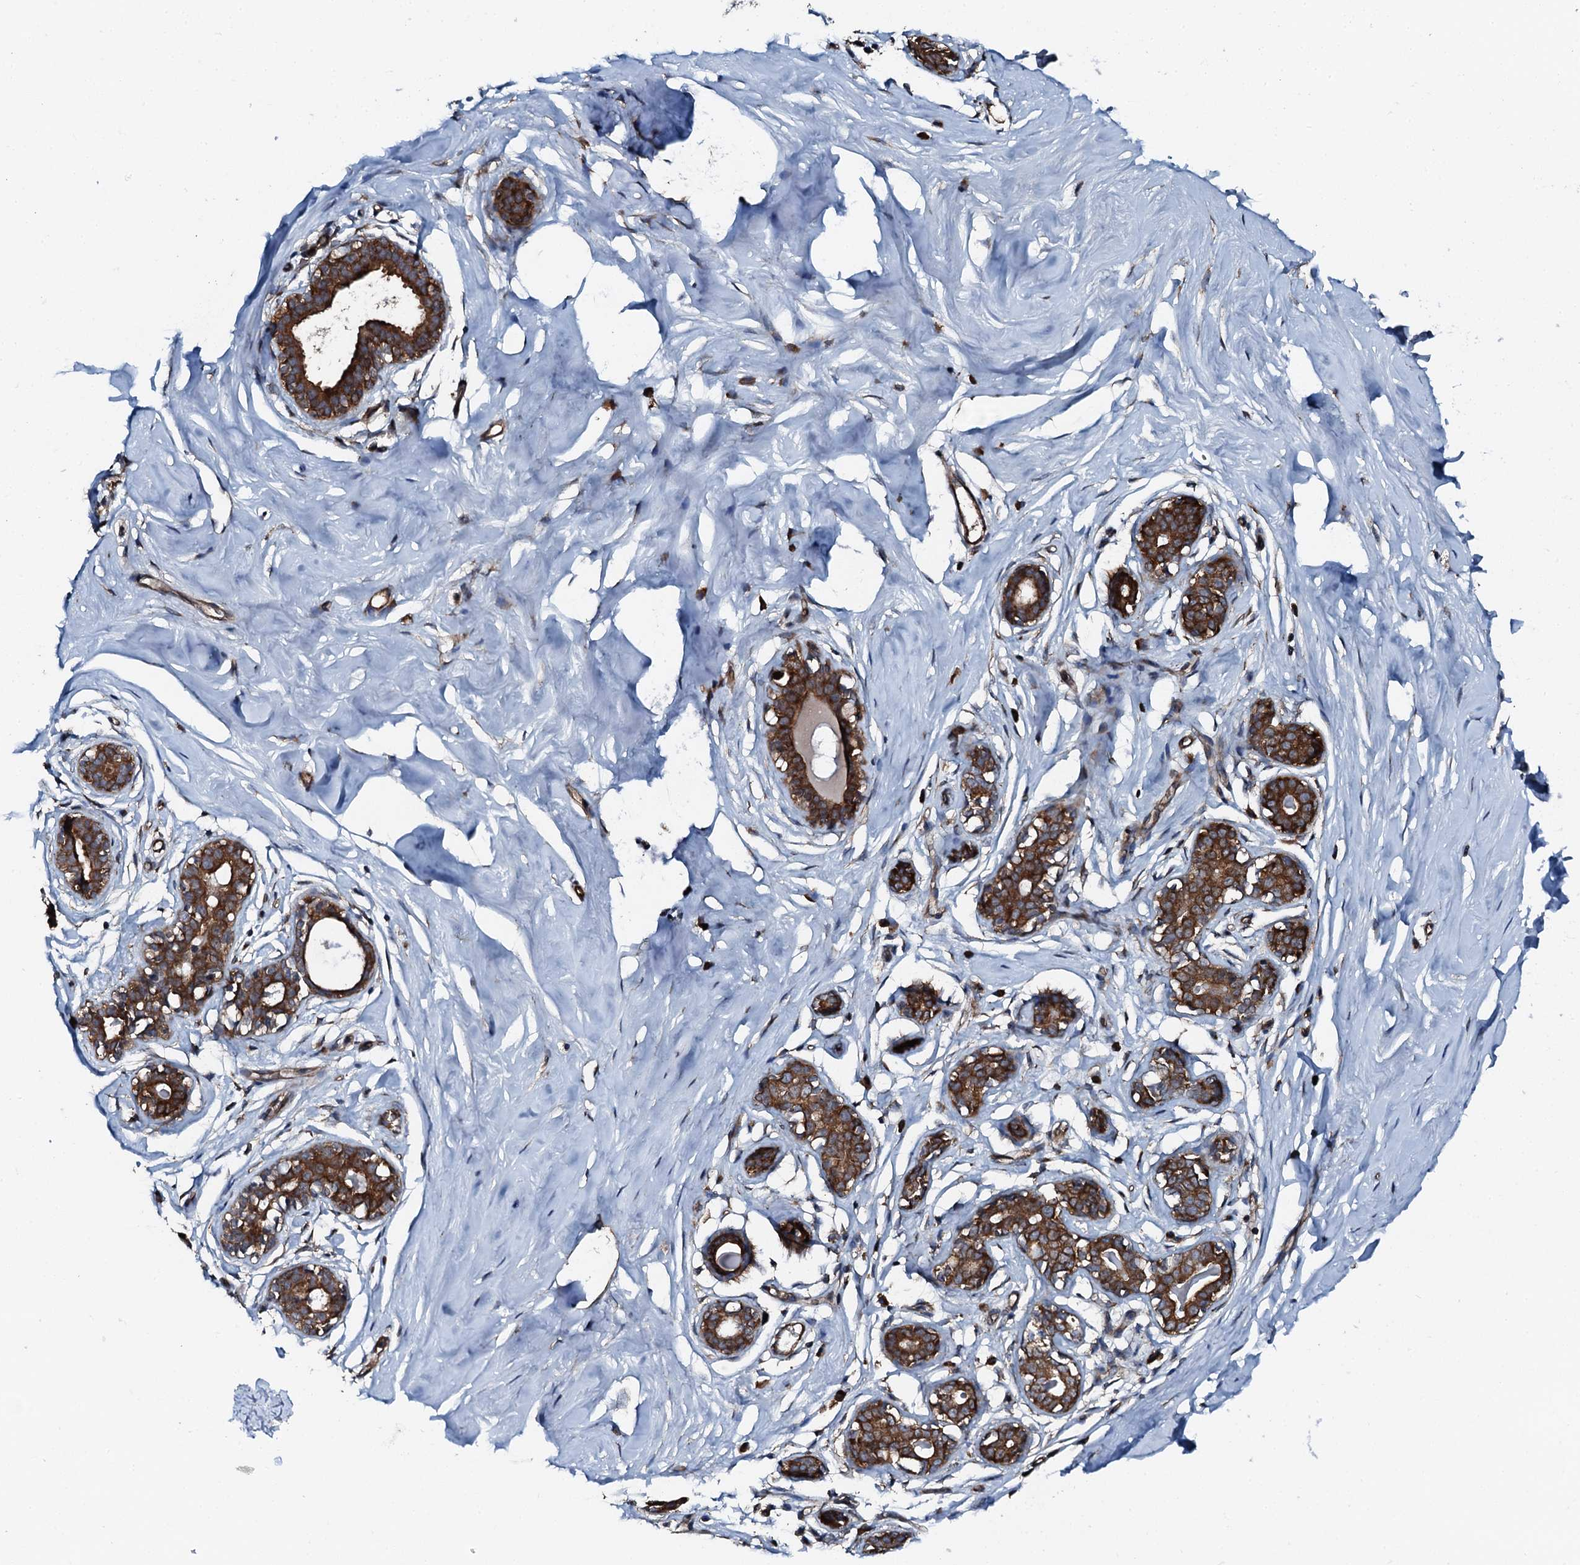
{"staining": {"intensity": "moderate", "quantity": ">75%", "location": "cytoplasmic/membranous"}, "tissue": "breast", "cell_type": "Adipocytes", "image_type": "normal", "snomed": [{"axis": "morphology", "description": "Normal tissue, NOS"}, {"axis": "morphology", "description": "Adenoma, NOS"}, {"axis": "topography", "description": "Breast"}], "caption": "An image of human breast stained for a protein demonstrates moderate cytoplasmic/membranous brown staining in adipocytes.", "gene": "FLYWCH1", "patient": {"sex": "female", "age": 23}}